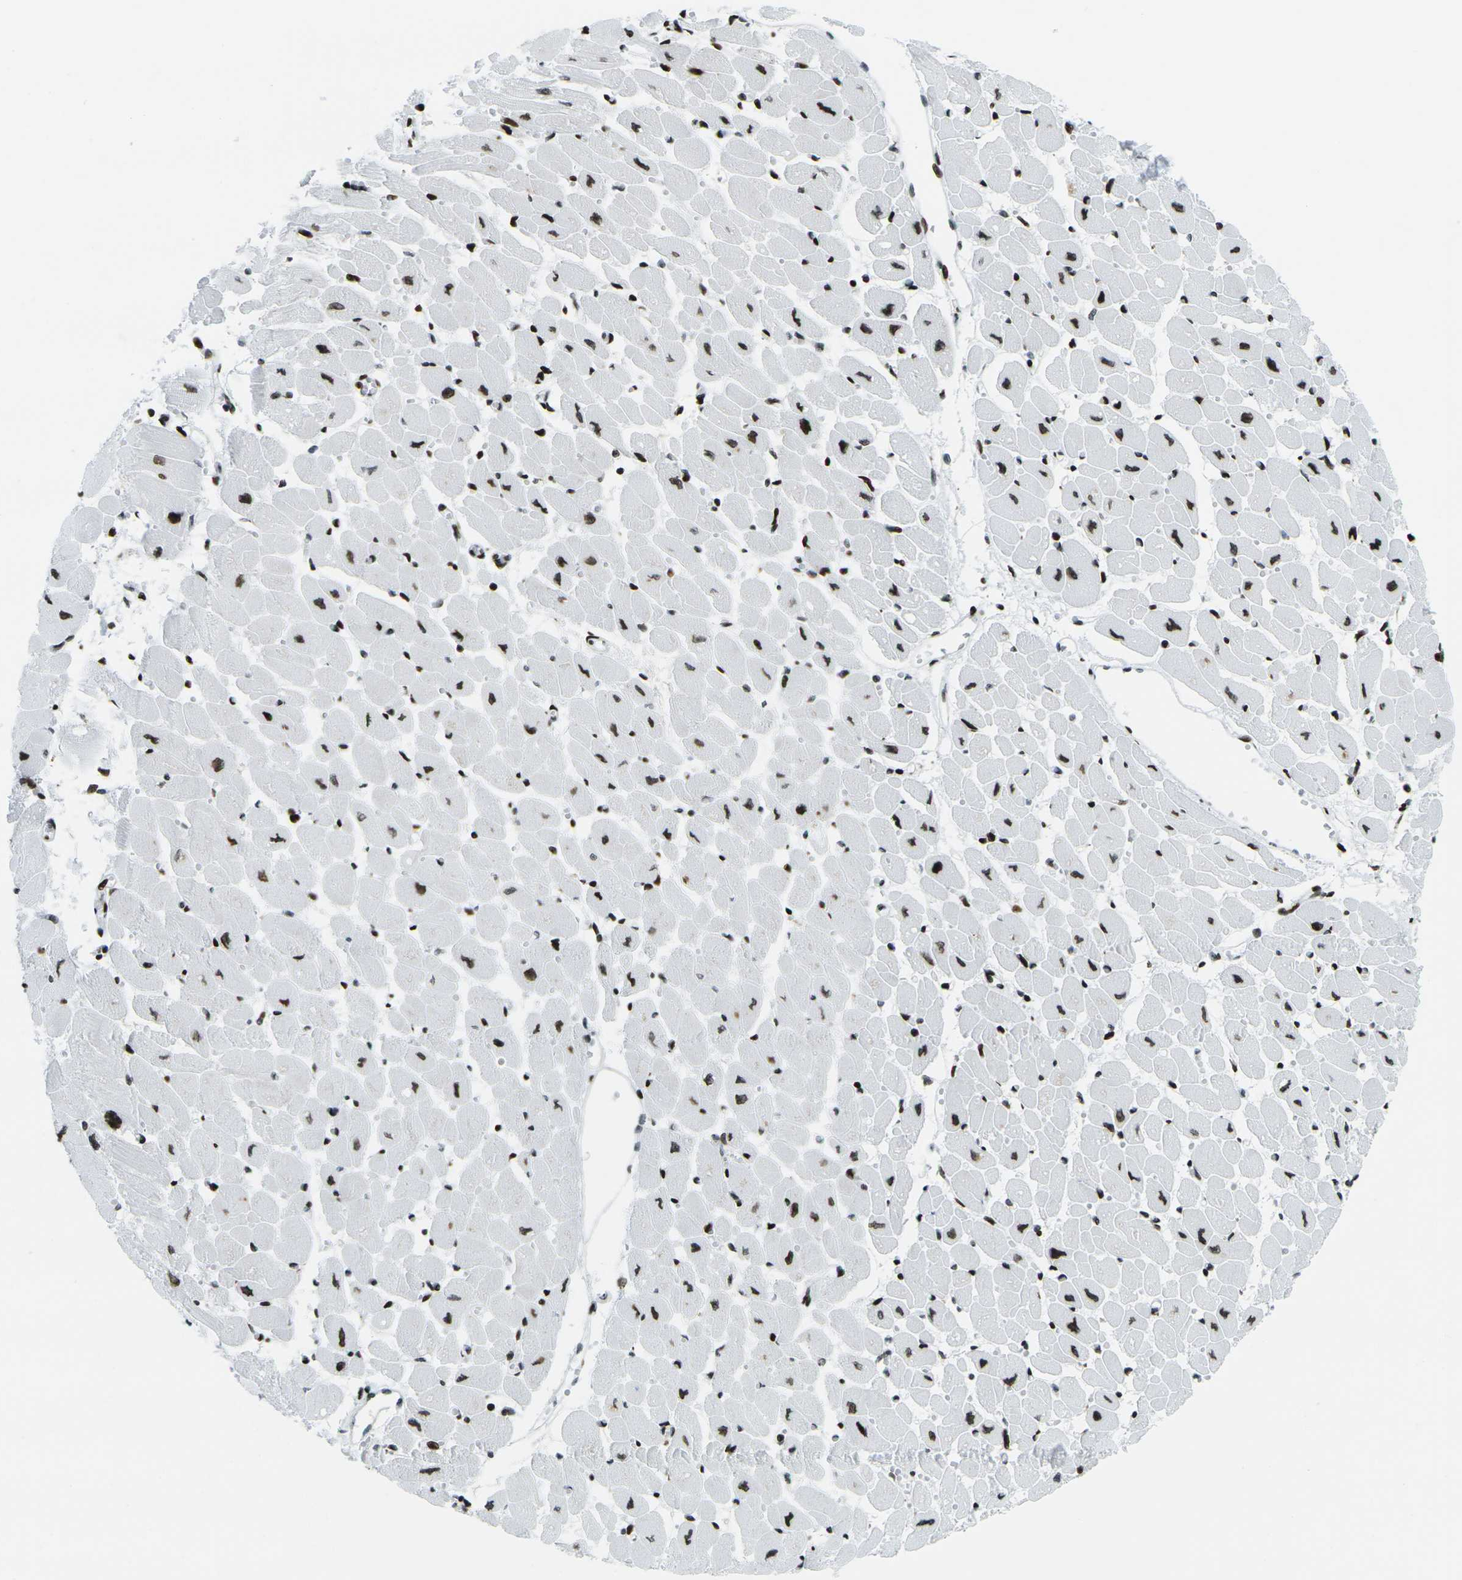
{"staining": {"intensity": "strong", "quantity": ">75%", "location": "nuclear"}, "tissue": "heart muscle", "cell_type": "Cardiomyocytes", "image_type": "normal", "snomed": [{"axis": "morphology", "description": "Normal tissue, NOS"}, {"axis": "topography", "description": "Heart"}], "caption": "Heart muscle stained for a protein demonstrates strong nuclear positivity in cardiomyocytes.", "gene": "H3", "patient": {"sex": "female", "age": 54}}